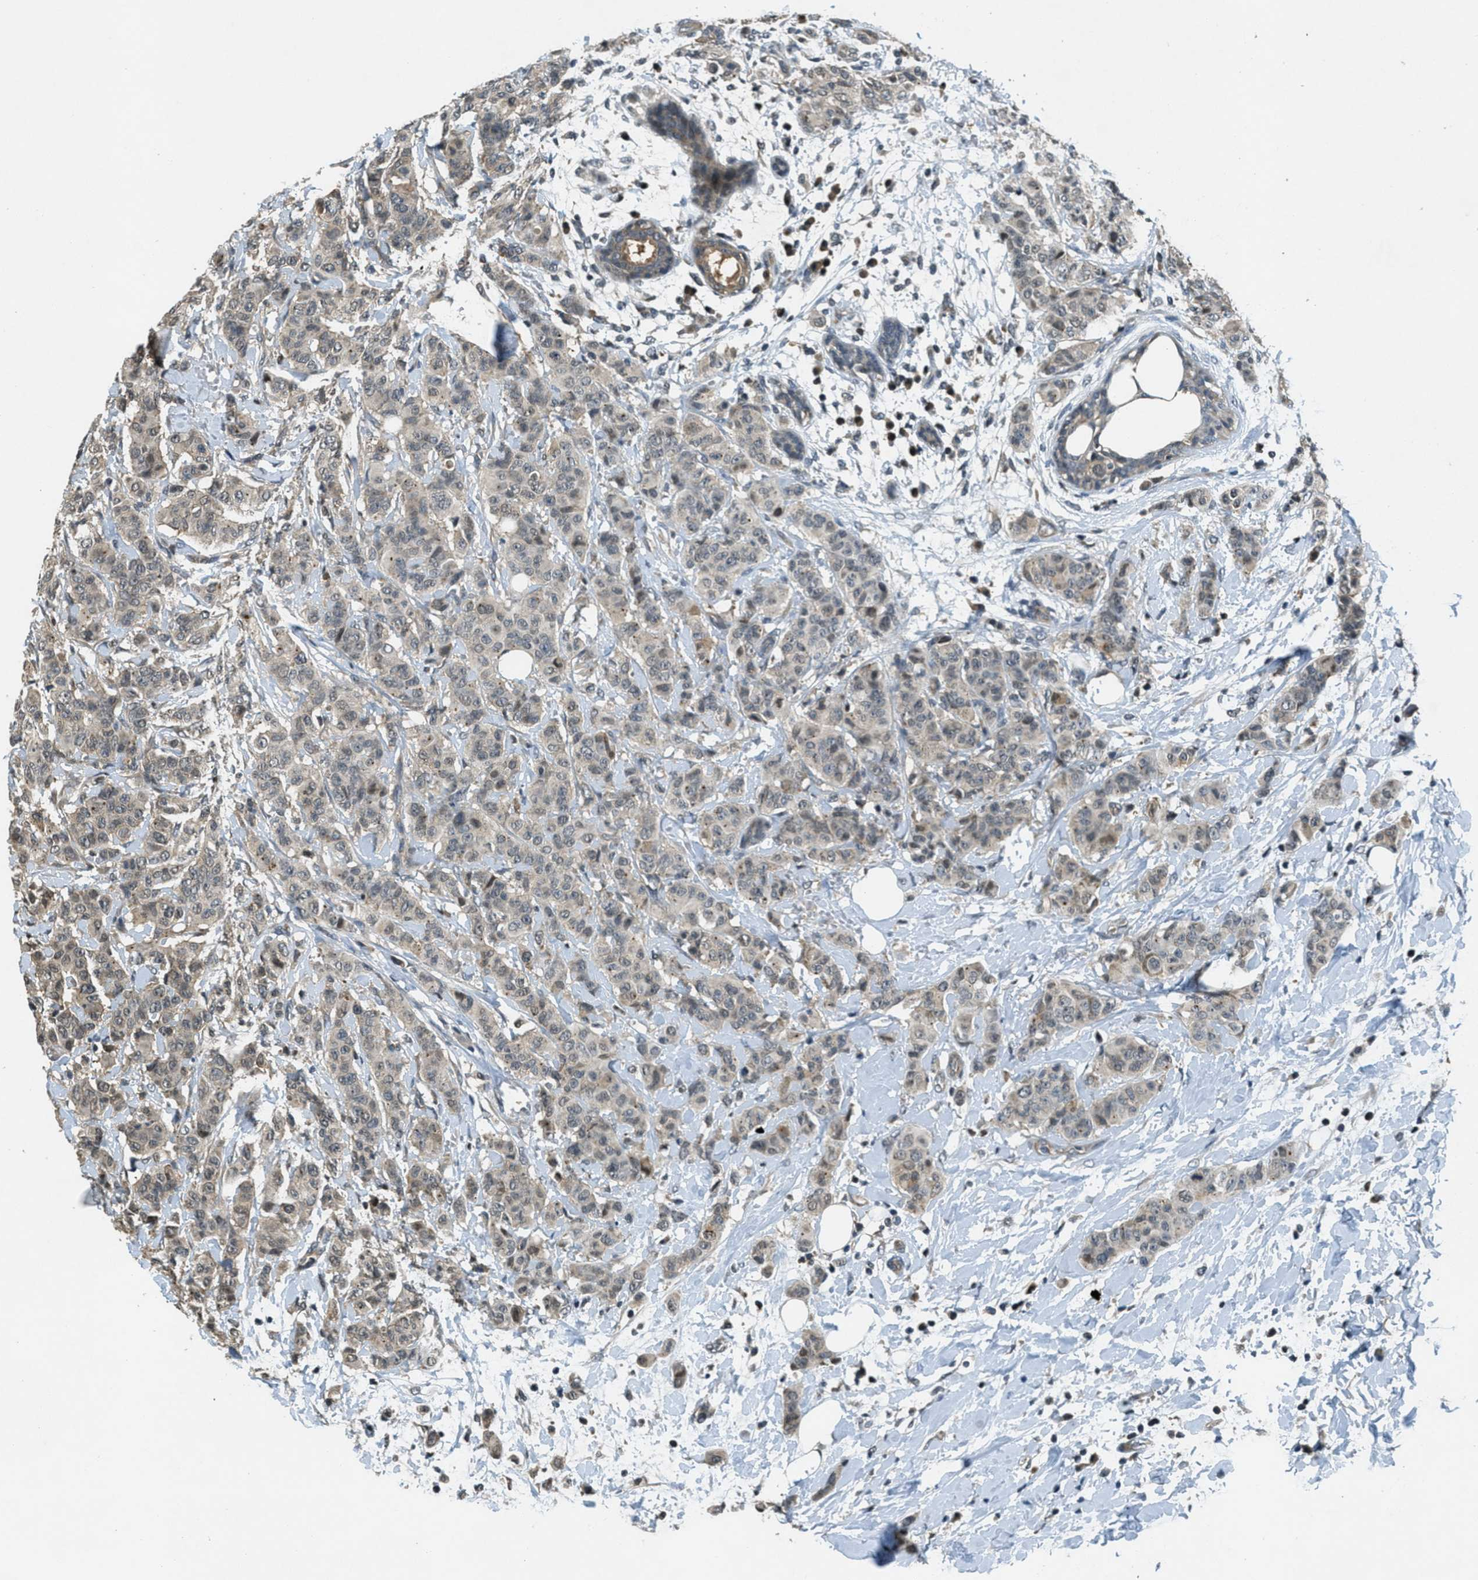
{"staining": {"intensity": "weak", "quantity": "25%-75%", "location": "cytoplasmic/membranous"}, "tissue": "breast cancer", "cell_type": "Tumor cells", "image_type": "cancer", "snomed": [{"axis": "morphology", "description": "Normal tissue, NOS"}, {"axis": "morphology", "description": "Duct carcinoma"}, {"axis": "topography", "description": "Breast"}], "caption": "Immunohistochemistry (IHC) (DAB) staining of breast cancer reveals weak cytoplasmic/membranous protein expression in about 25%-75% of tumor cells.", "gene": "DUSP6", "patient": {"sex": "female", "age": 40}}